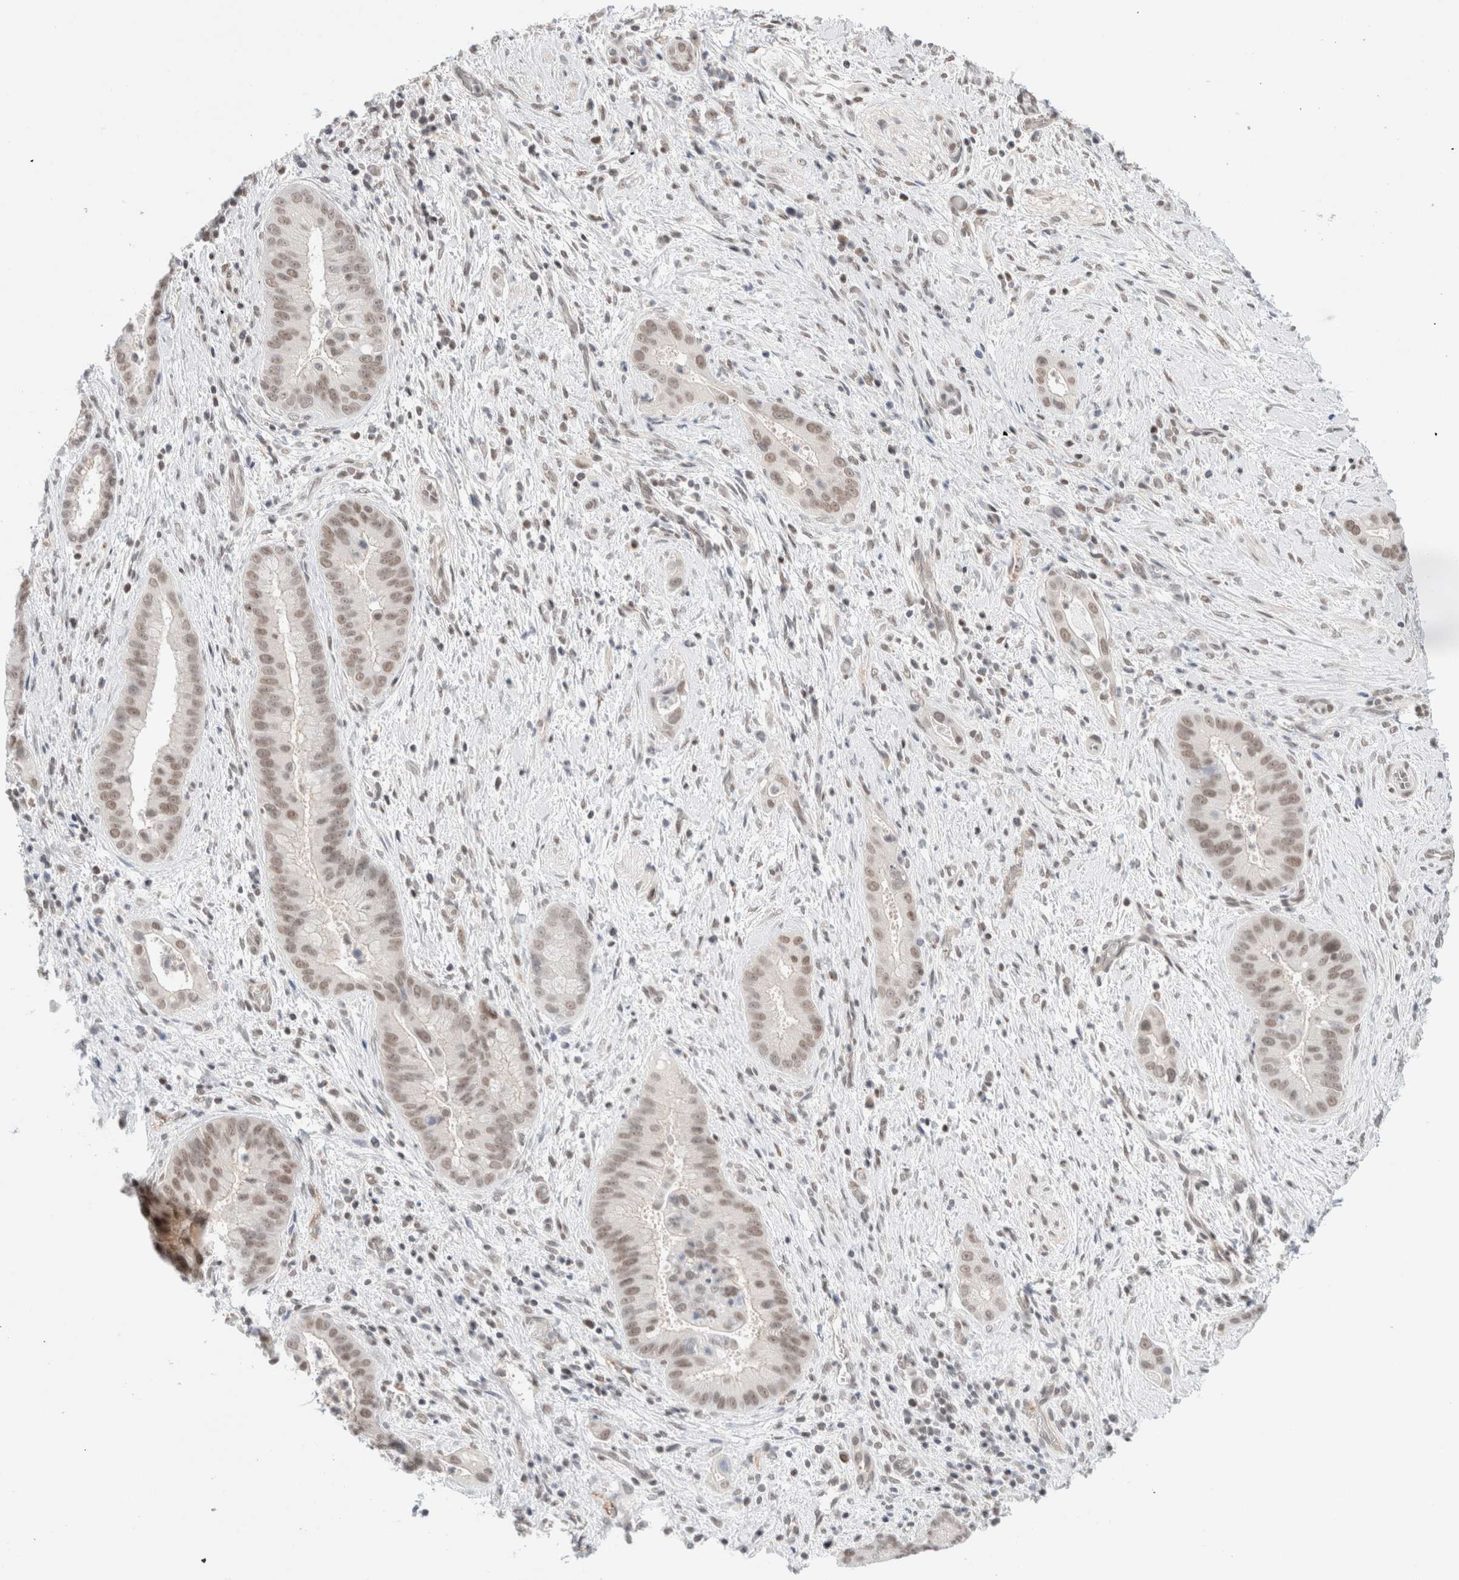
{"staining": {"intensity": "weak", "quantity": ">75%", "location": "nuclear"}, "tissue": "liver cancer", "cell_type": "Tumor cells", "image_type": "cancer", "snomed": [{"axis": "morphology", "description": "Cholangiocarcinoma"}, {"axis": "topography", "description": "Liver"}], "caption": "The immunohistochemical stain highlights weak nuclear expression in tumor cells of liver cholangiocarcinoma tissue. The staining was performed using DAB, with brown indicating positive protein expression. Nuclei are stained blue with hematoxylin.", "gene": "GATAD2A", "patient": {"sex": "female", "age": 54}}